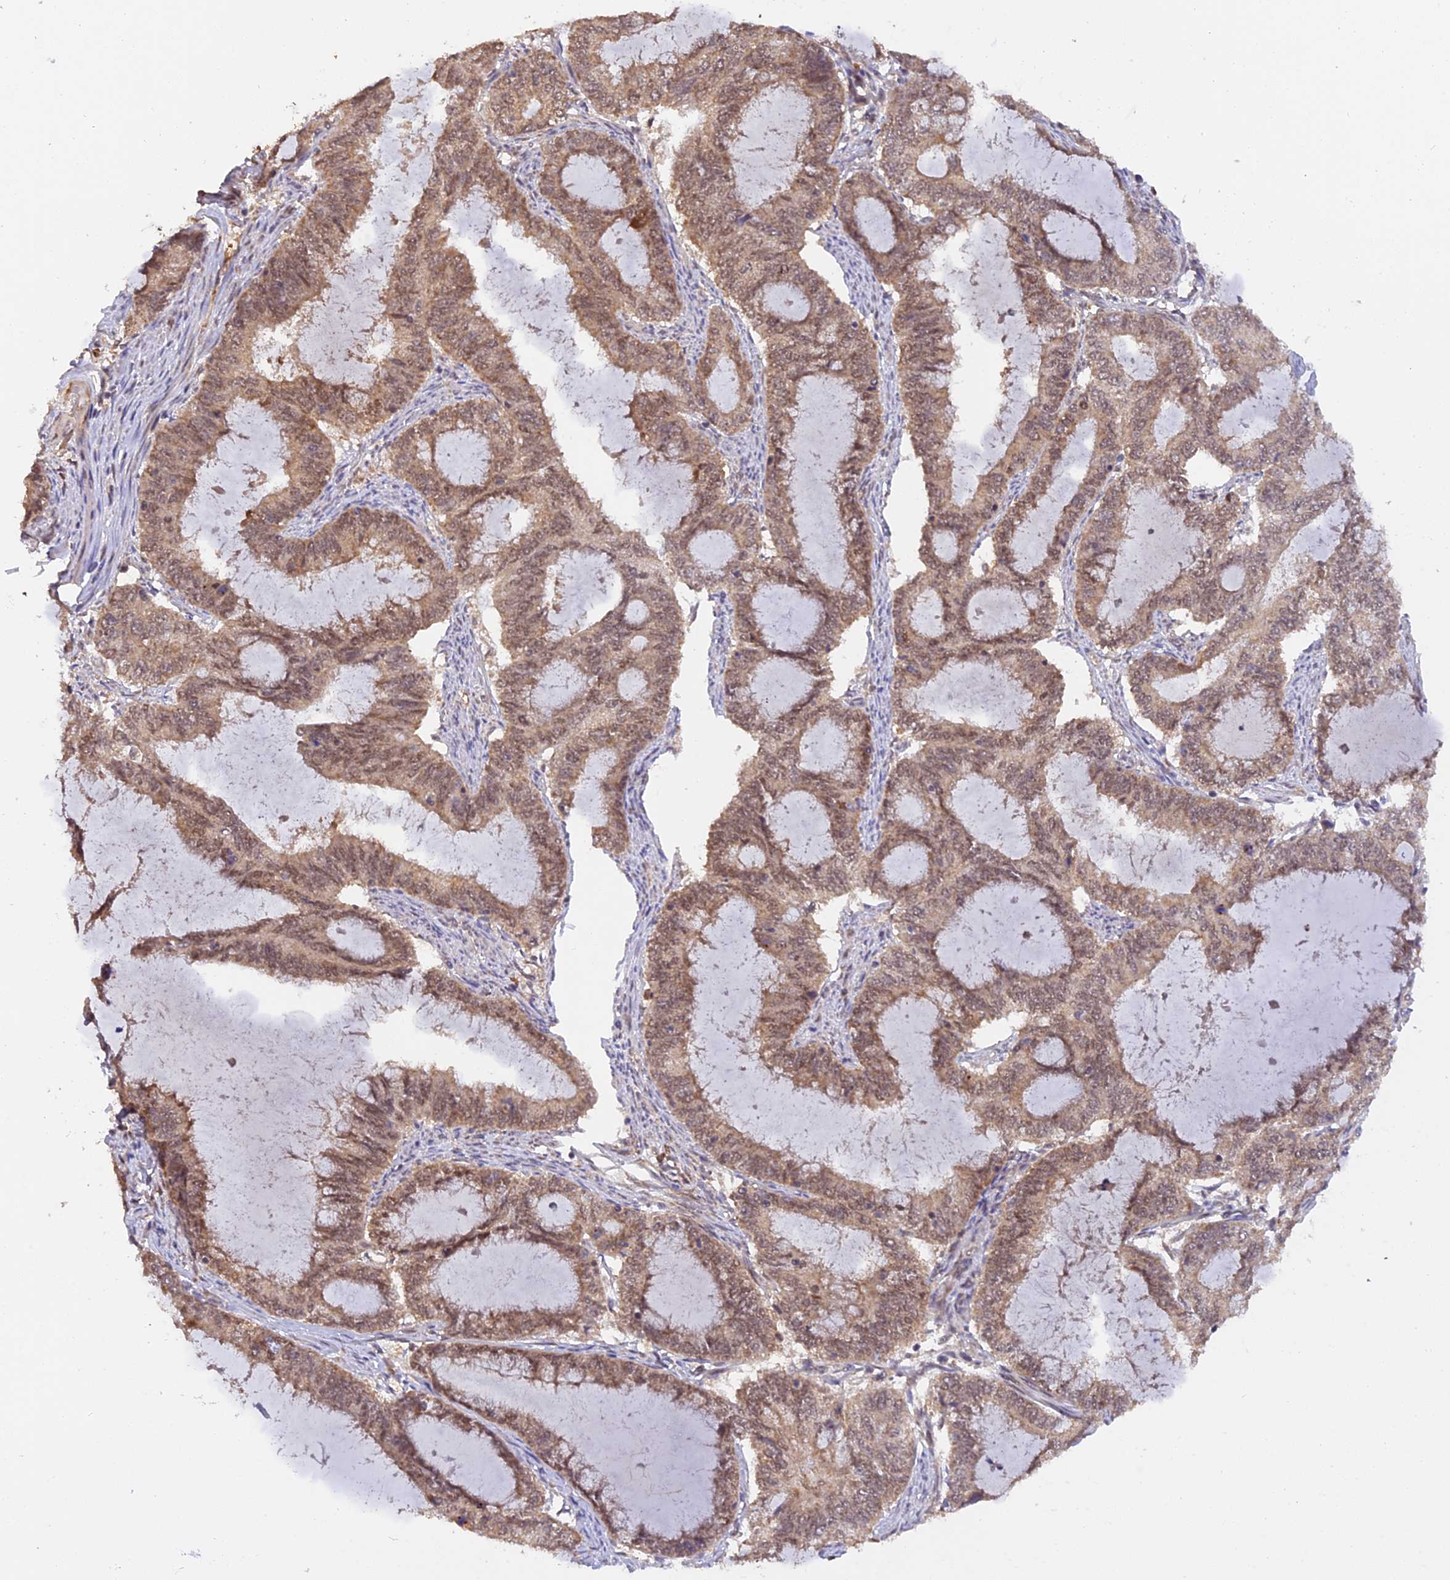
{"staining": {"intensity": "weak", "quantity": ">75%", "location": "cytoplasmic/membranous,nuclear"}, "tissue": "endometrial cancer", "cell_type": "Tumor cells", "image_type": "cancer", "snomed": [{"axis": "morphology", "description": "Adenocarcinoma, NOS"}, {"axis": "topography", "description": "Endometrium"}], "caption": "Endometrial cancer (adenocarcinoma) stained with DAB immunohistochemistry reveals low levels of weak cytoplasmic/membranous and nuclear staining in about >75% of tumor cells.", "gene": "MNS1", "patient": {"sex": "female", "age": 51}}